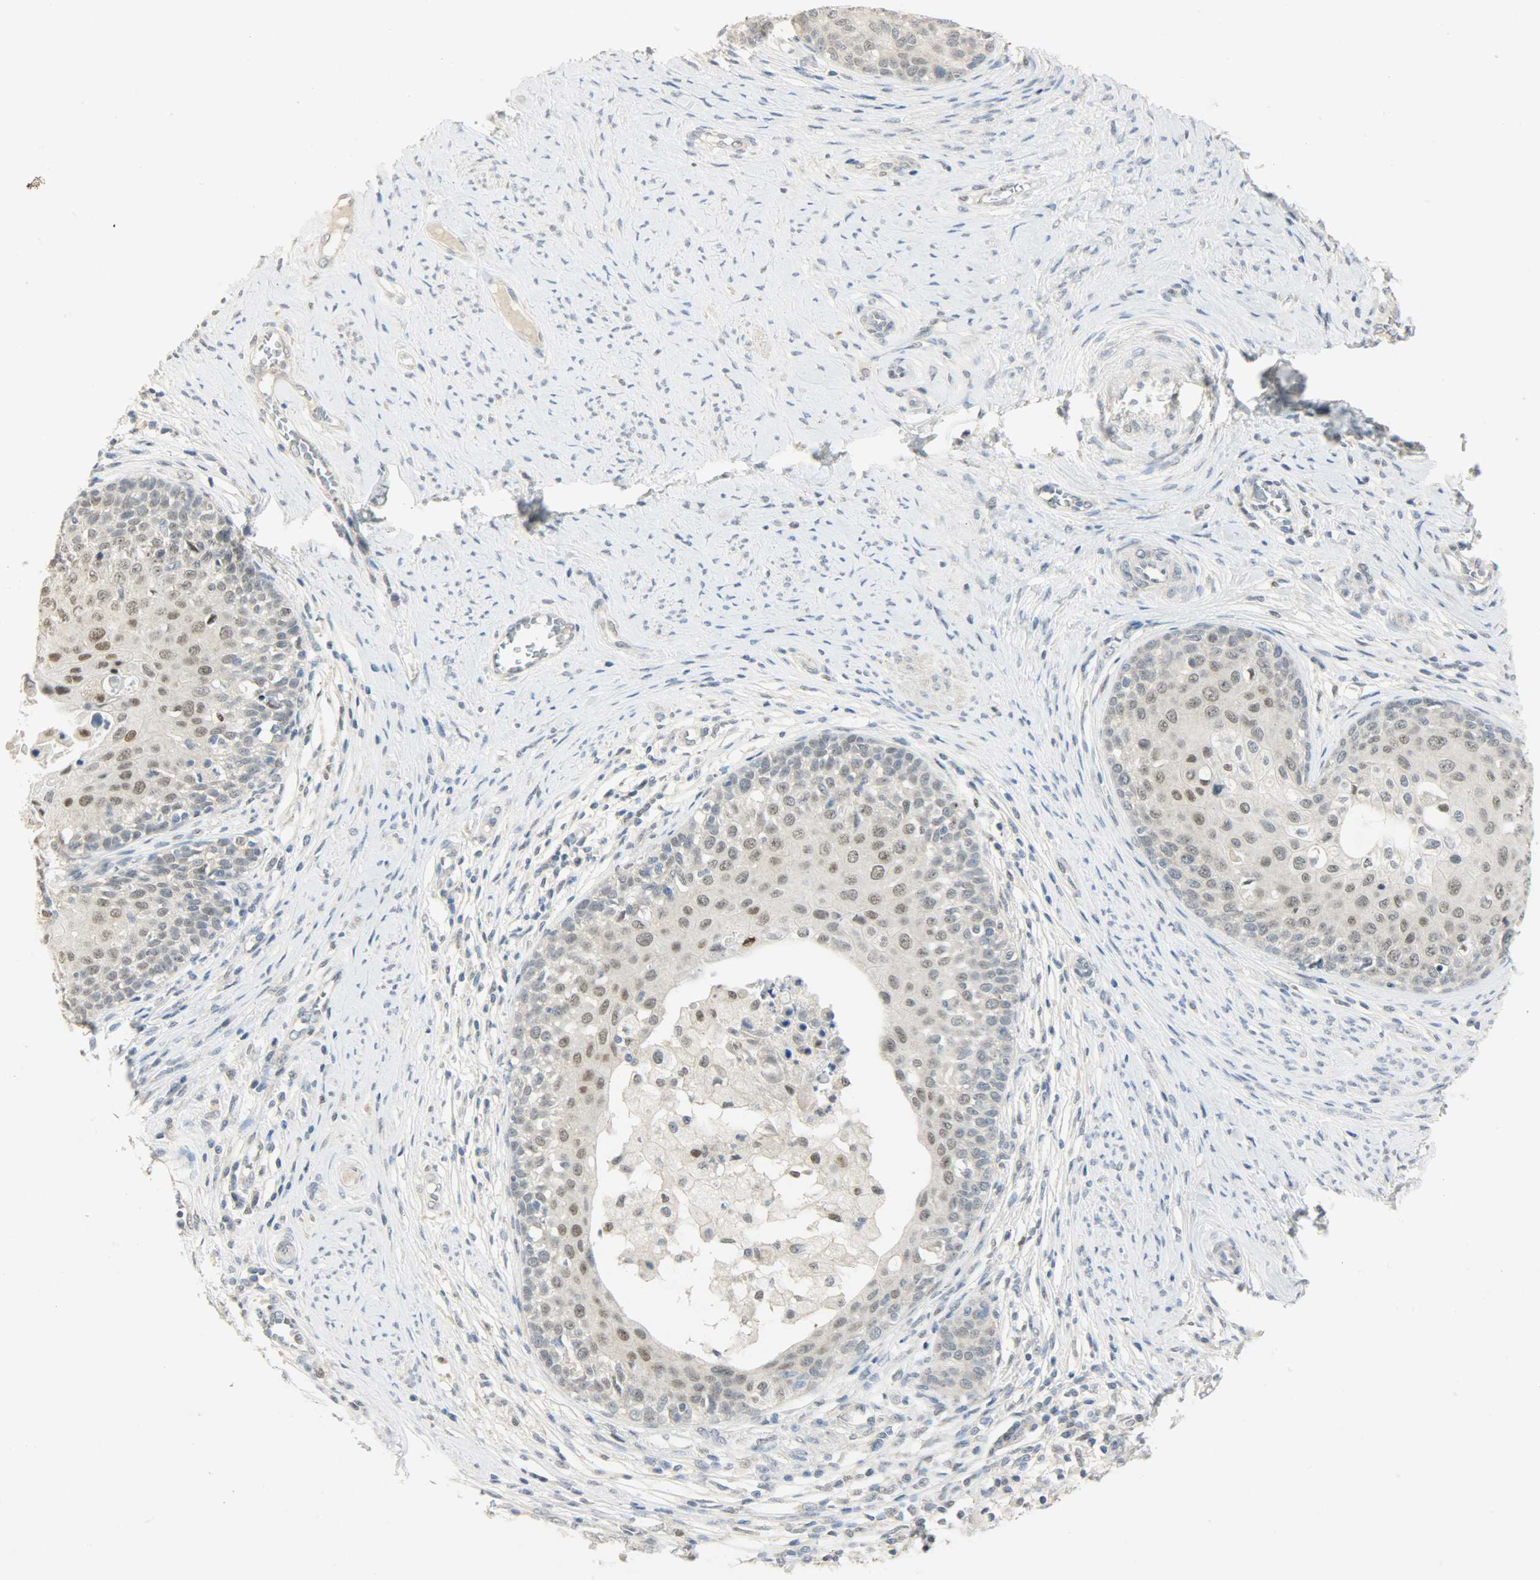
{"staining": {"intensity": "moderate", "quantity": "25%-75%", "location": "cytoplasmic/membranous,nuclear"}, "tissue": "cervical cancer", "cell_type": "Tumor cells", "image_type": "cancer", "snomed": [{"axis": "morphology", "description": "Squamous cell carcinoma, NOS"}, {"axis": "morphology", "description": "Adenocarcinoma, NOS"}, {"axis": "topography", "description": "Cervix"}], "caption": "A medium amount of moderate cytoplasmic/membranous and nuclear positivity is appreciated in about 25%-75% of tumor cells in cervical cancer tissue.", "gene": "PPARG", "patient": {"sex": "female", "age": 52}}